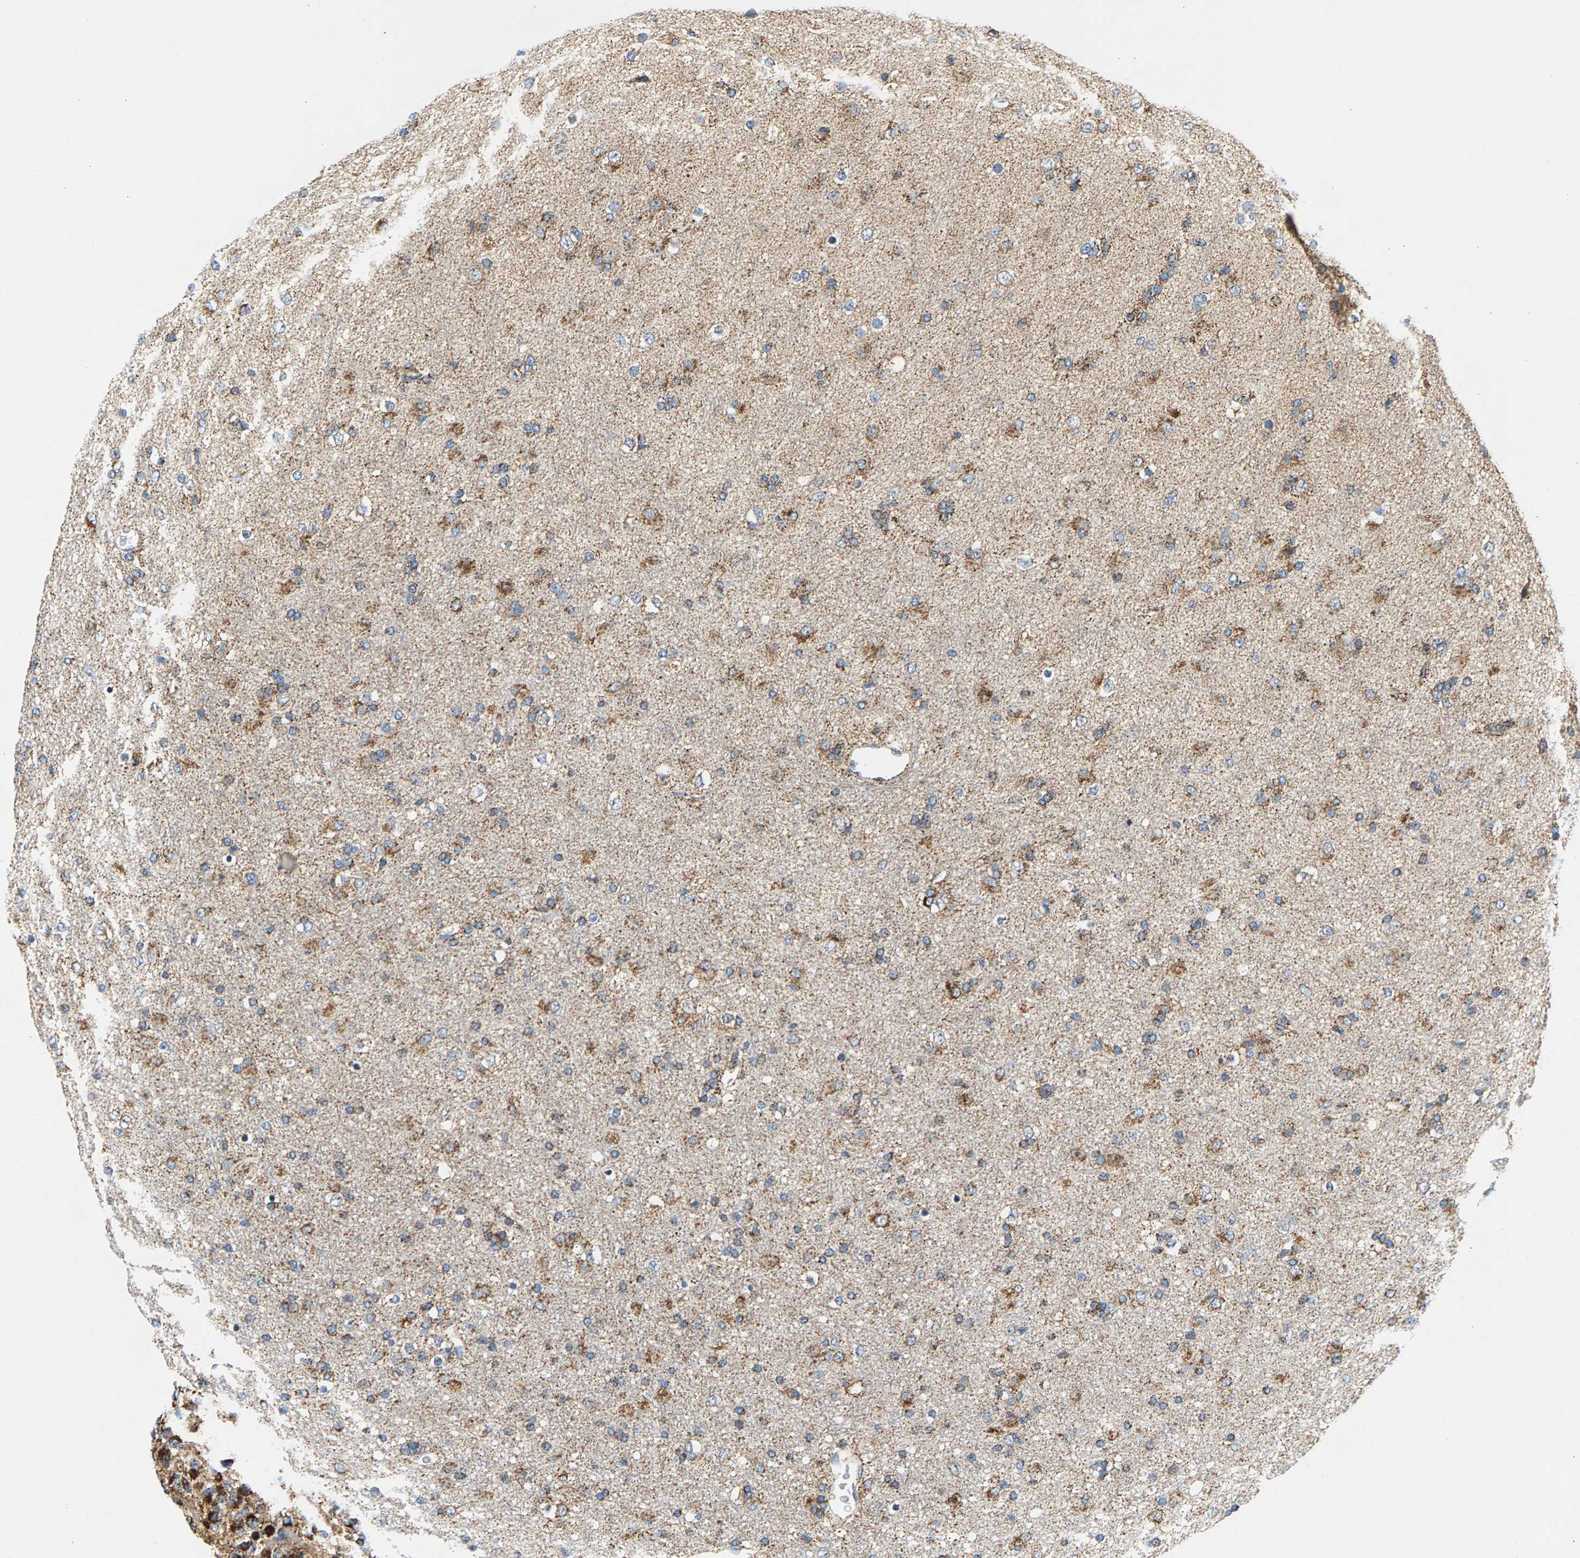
{"staining": {"intensity": "moderate", "quantity": "25%-75%", "location": "cytoplasmic/membranous"}, "tissue": "glioma", "cell_type": "Tumor cells", "image_type": "cancer", "snomed": [{"axis": "morphology", "description": "Glioma, malignant, Low grade"}, {"axis": "topography", "description": "Brain"}], "caption": "Immunohistochemistry (IHC) micrograph of neoplastic tissue: glioma stained using immunohistochemistry exhibits medium levels of moderate protein expression localized specifically in the cytoplasmic/membranous of tumor cells, appearing as a cytoplasmic/membranous brown color.", "gene": "PDE1A", "patient": {"sex": "male", "age": 65}}